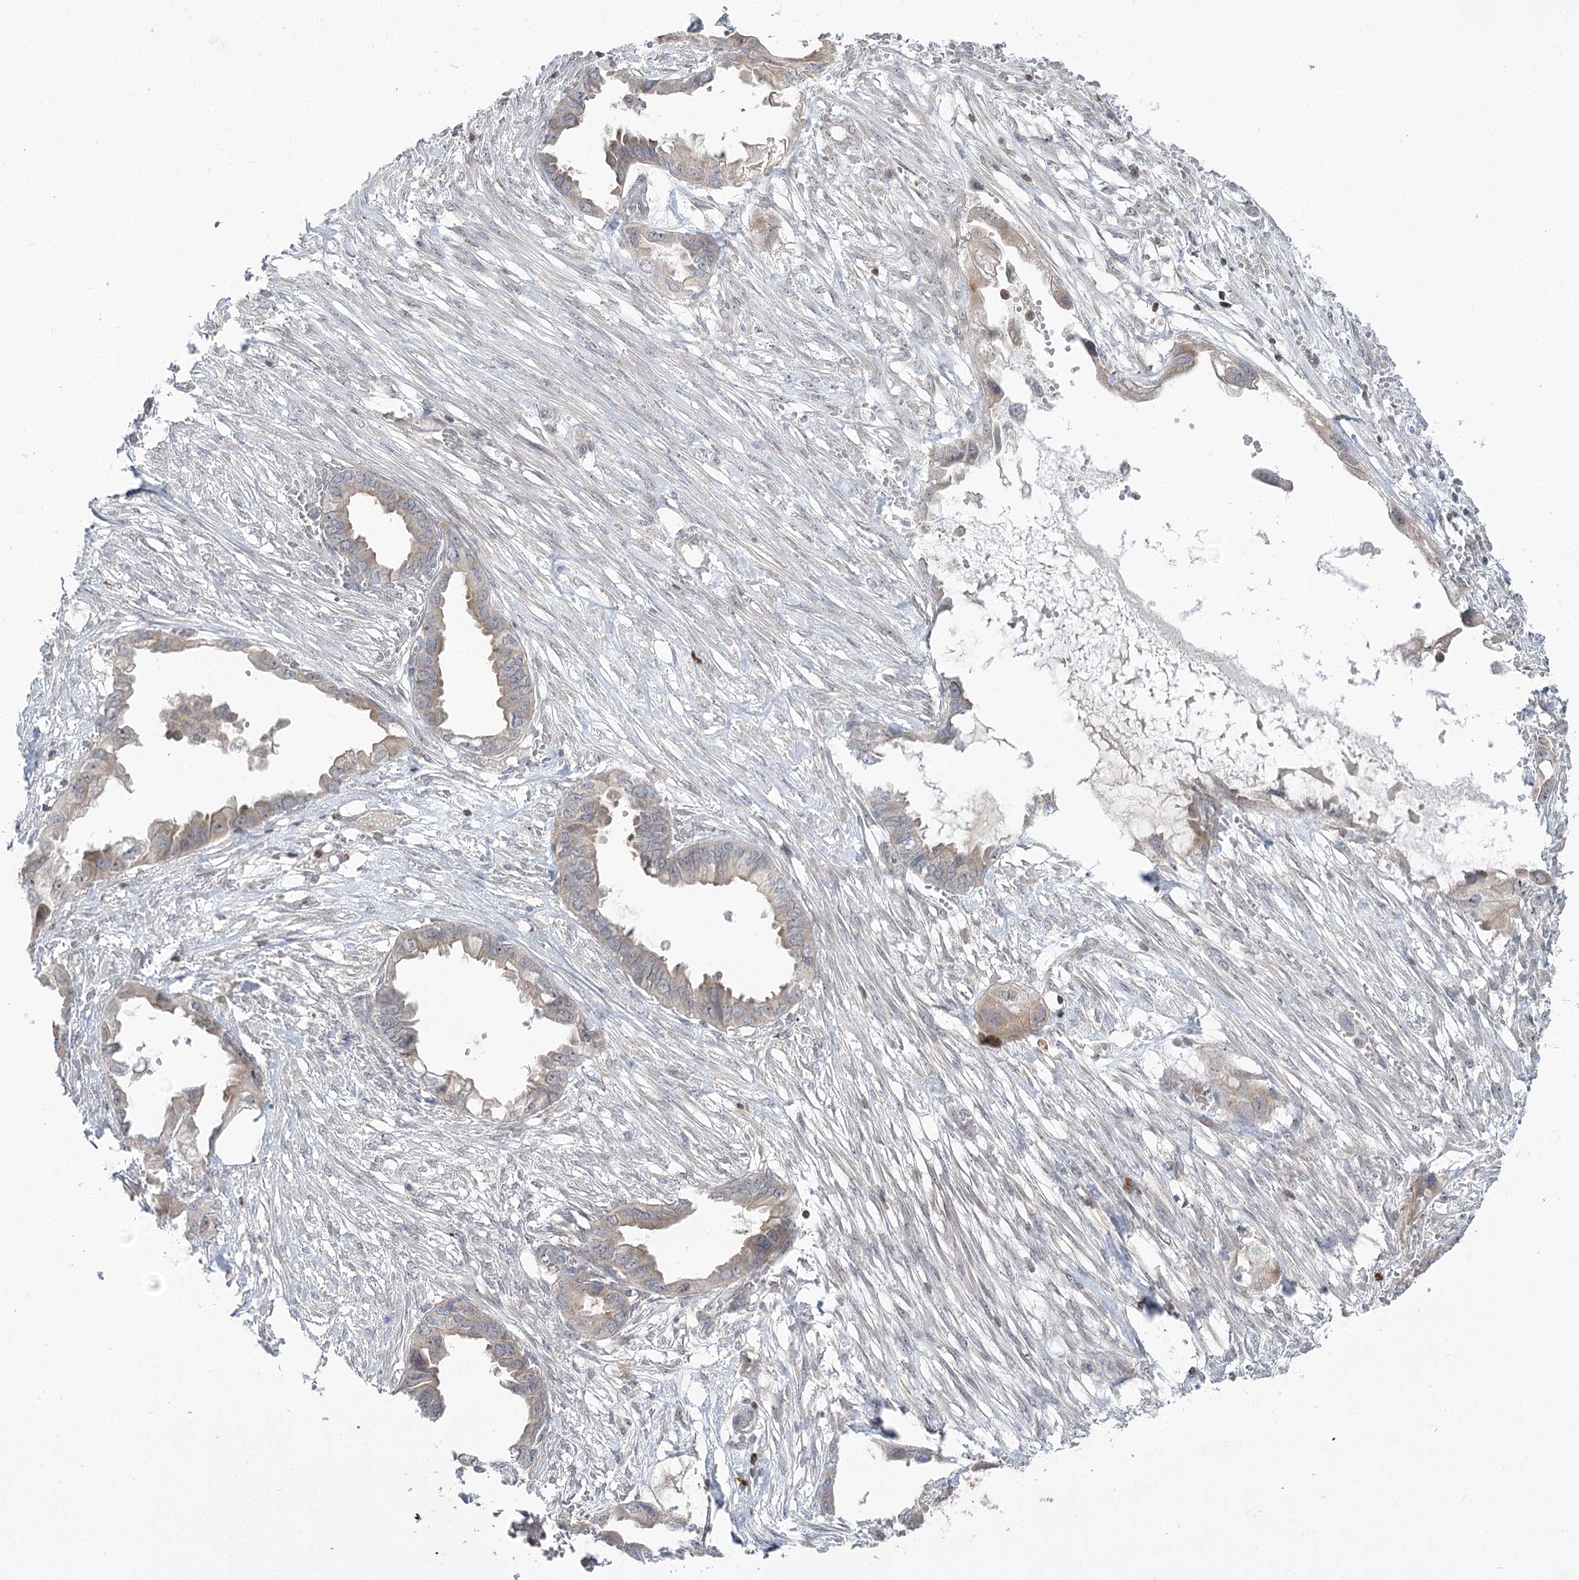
{"staining": {"intensity": "negative", "quantity": "none", "location": "none"}, "tissue": "endometrial cancer", "cell_type": "Tumor cells", "image_type": "cancer", "snomed": [{"axis": "morphology", "description": "Adenocarcinoma, NOS"}, {"axis": "morphology", "description": "Adenocarcinoma, metastatic, NOS"}, {"axis": "topography", "description": "Adipose tissue"}, {"axis": "topography", "description": "Endometrium"}], "caption": "The micrograph exhibits no staining of tumor cells in endometrial metastatic adenocarcinoma.", "gene": "SYTL1", "patient": {"sex": "female", "age": 67}}